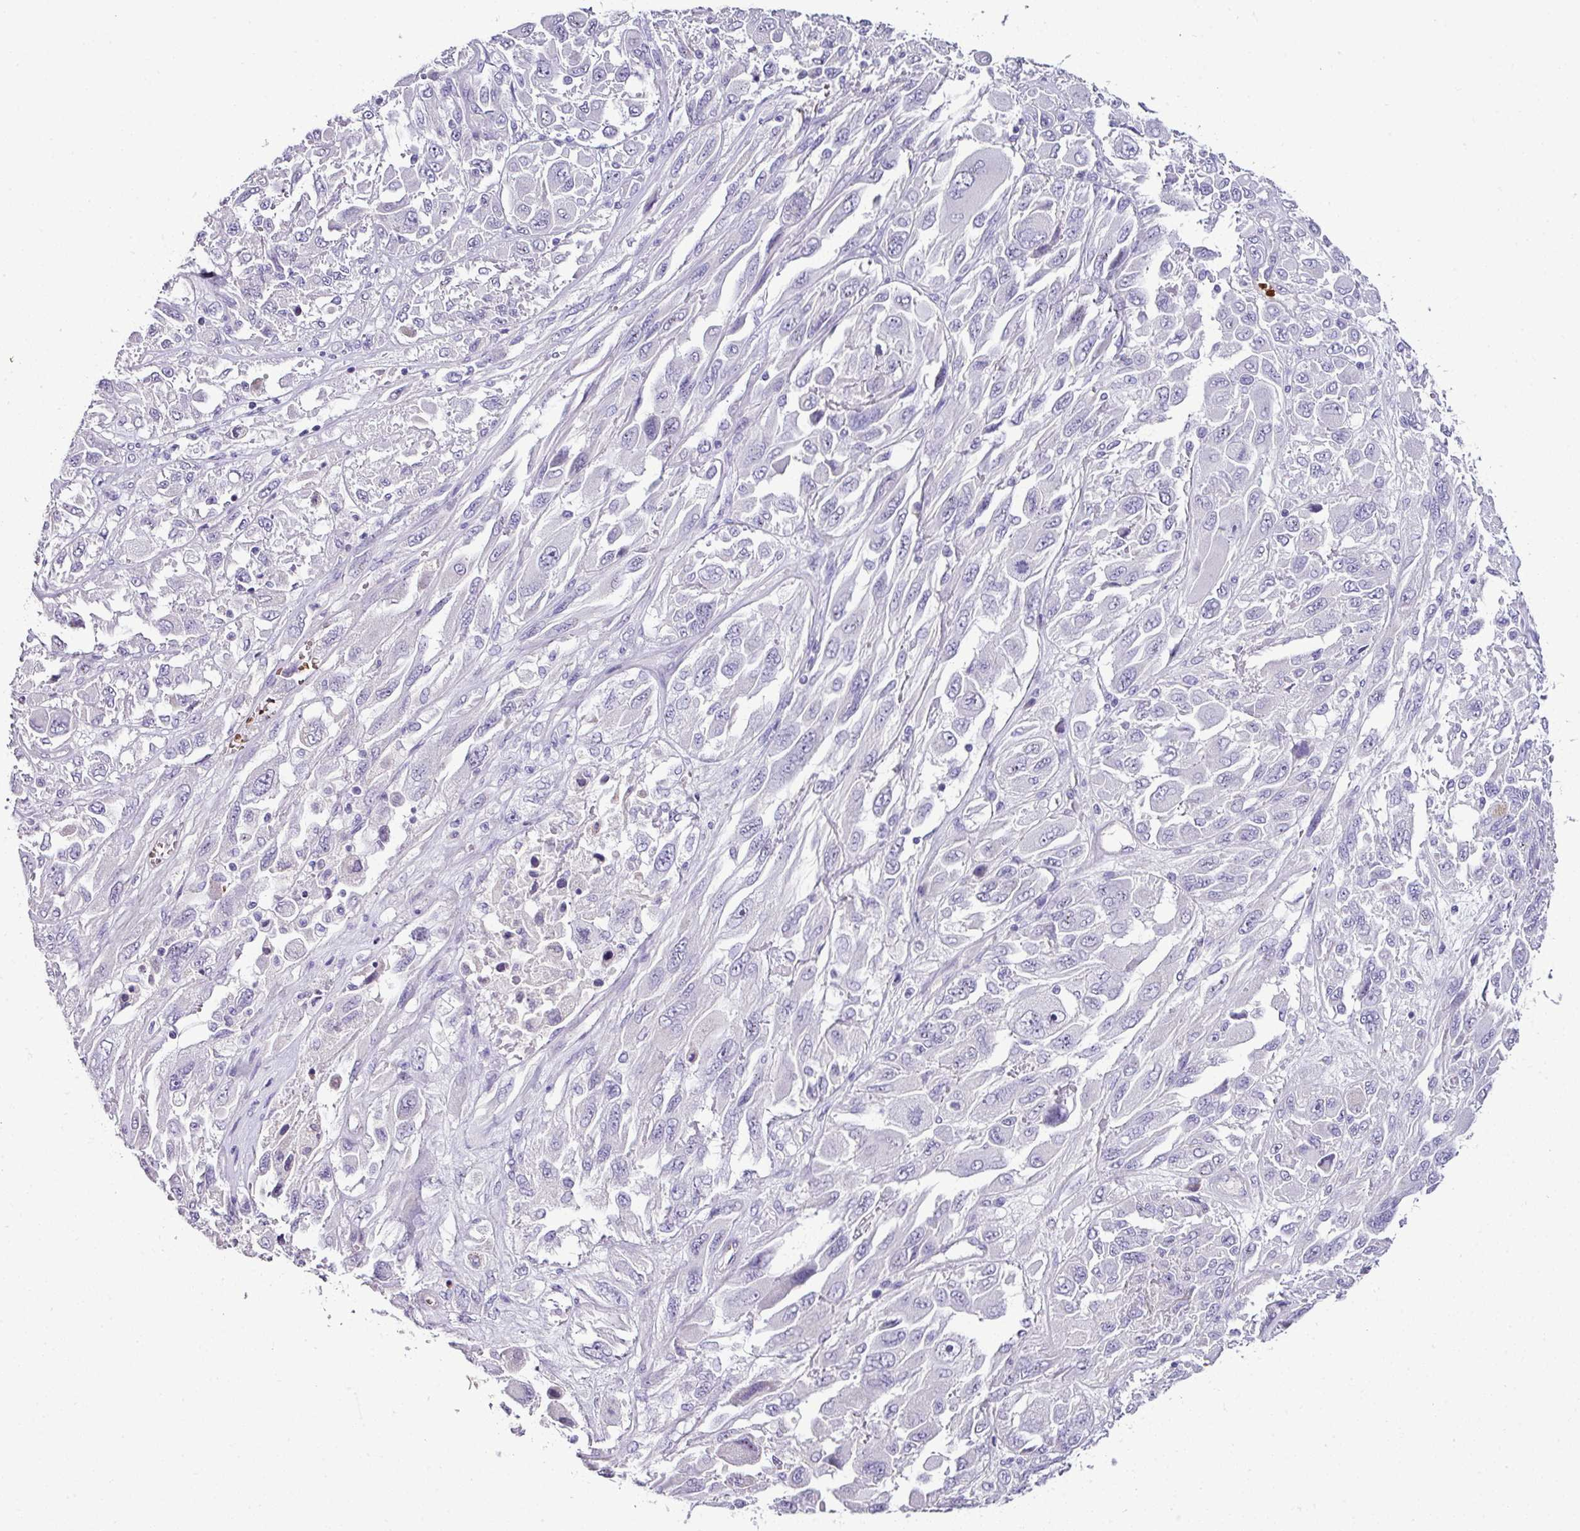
{"staining": {"intensity": "negative", "quantity": "none", "location": "none"}, "tissue": "melanoma", "cell_type": "Tumor cells", "image_type": "cancer", "snomed": [{"axis": "morphology", "description": "Malignant melanoma, NOS"}, {"axis": "topography", "description": "Skin"}], "caption": "Malignant melanoma was stained to show a protein in brown. There is no significant staining in tumor cells. Nuclei are stained in blue.", "gene": "NAPSA", "patient": {"sex": "female", "age": 91}}